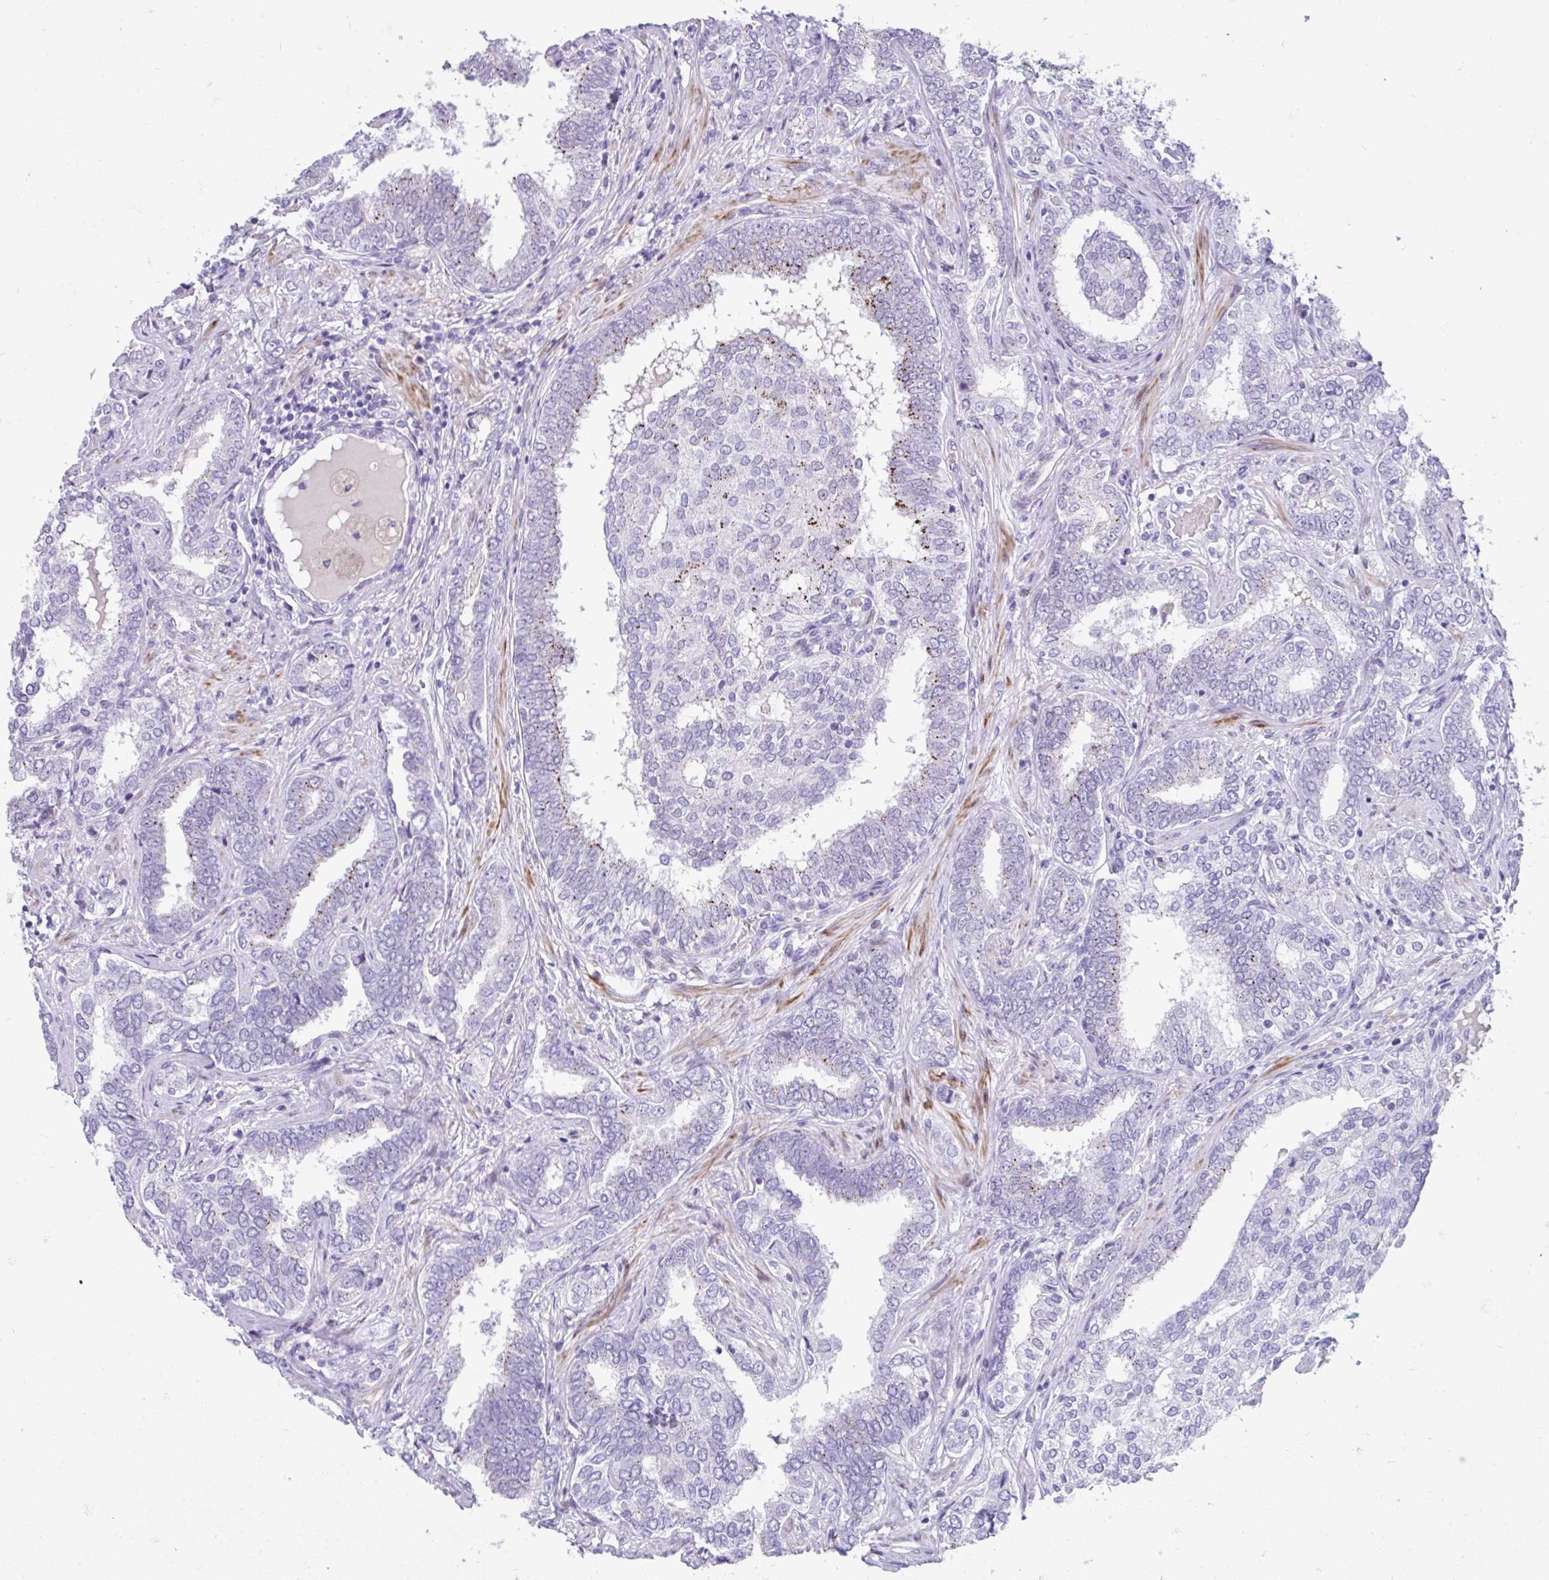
{"staining": {"intensity": "negative", "quantity": "none", "location": "none"}, "tissue": "prostate cancer", "cell_type": "Tumor cells", "image_type": "cancer", "snomed": [{"axis": "morphology", "description": "Adenocarcinoma, High grade"}, {"axis": "topography", "description": "Prostate"}], "caption": "Immunohistochemistry micrograph of human prostate cancer stained for a protein (brown), which reveals no positivity in tumor cells.", "gene": "NHLH2", "patient": {"sex": "male", "age": 72}}